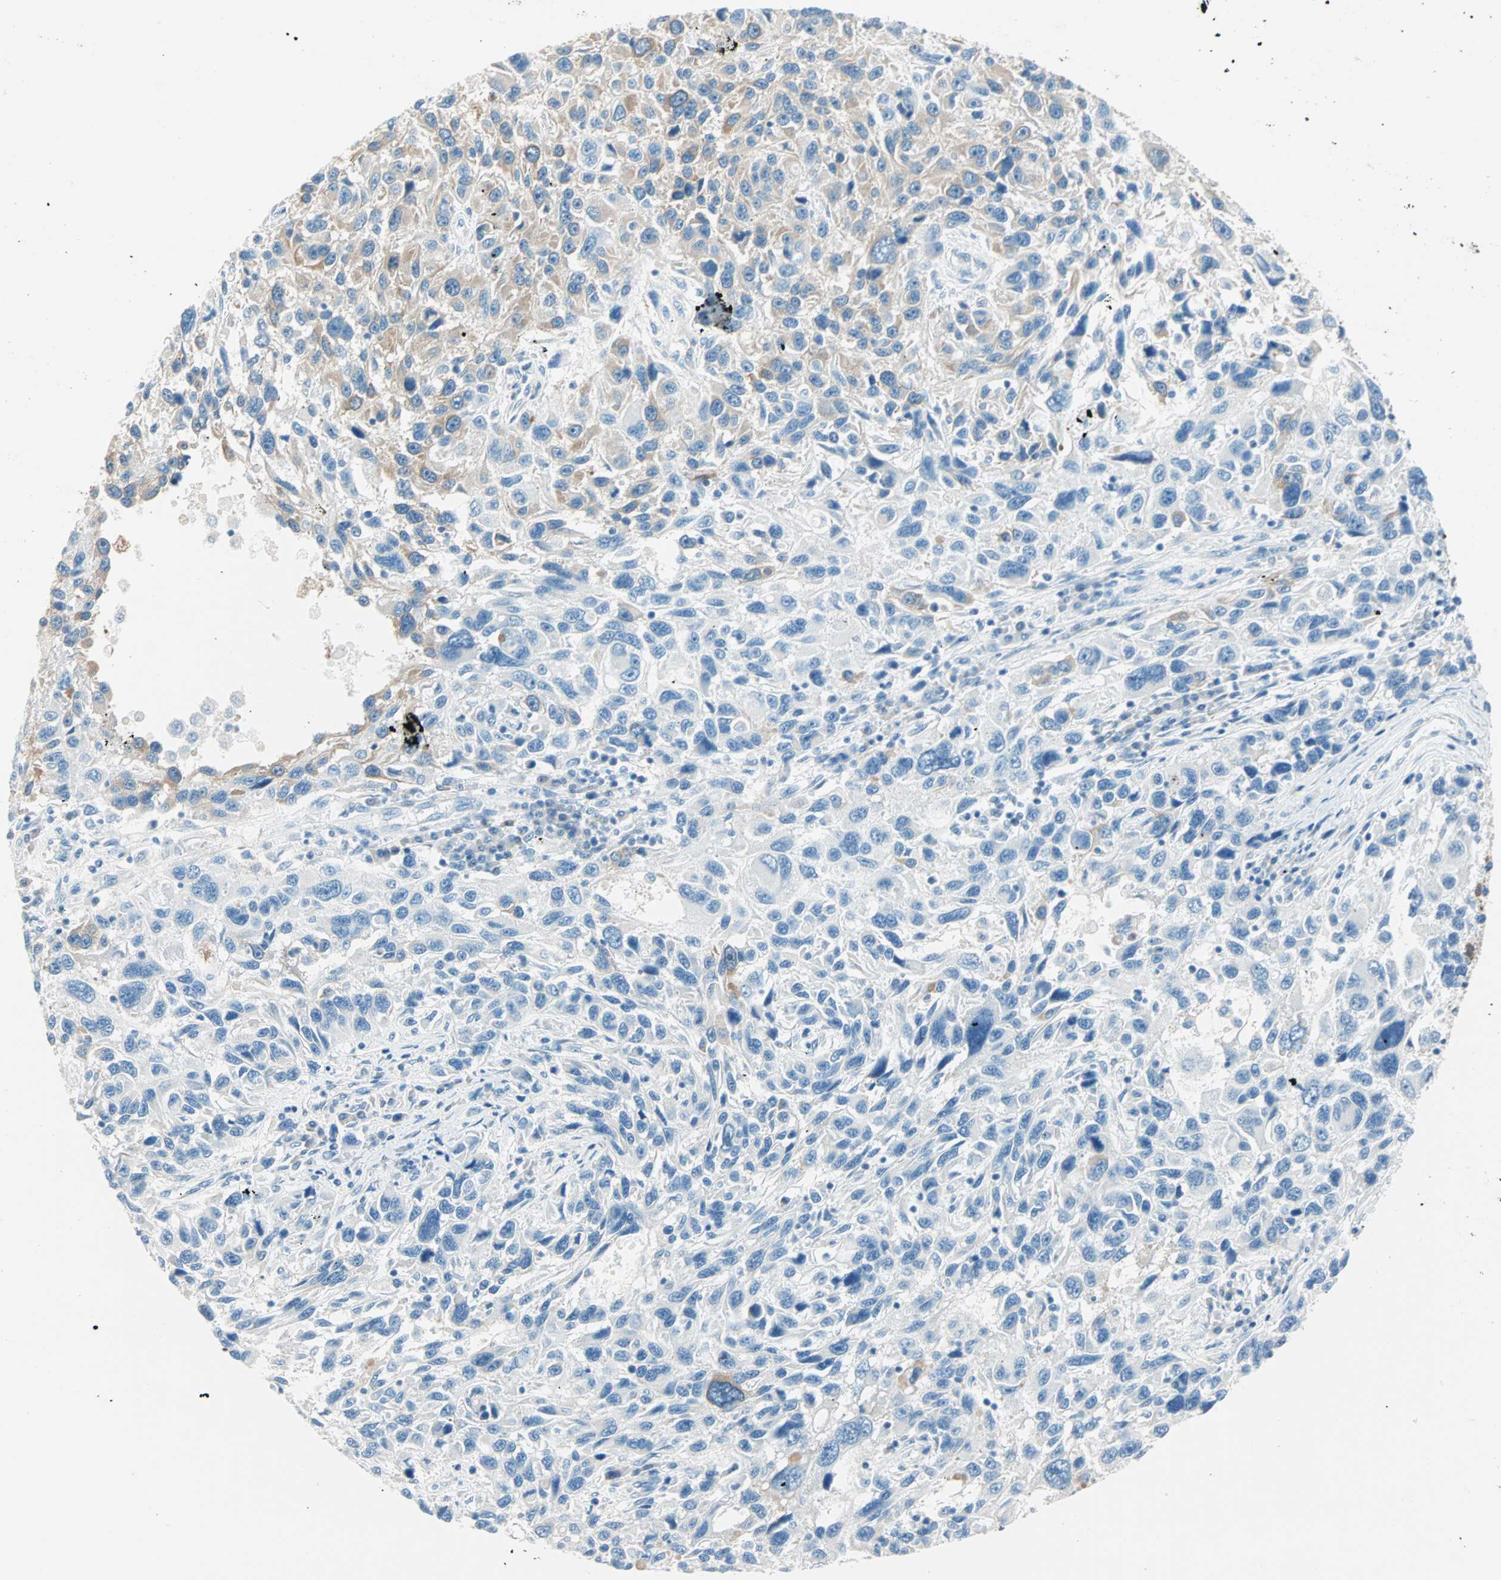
{"staining": {"intensity": "weak", "quantity": "<25%", "location": "cytoplasmic/membranous"}, "tissue": "melanoma", "cell_type": "Tumor cells", "image_type": "cancer", "snomed": [{"axis": "morphology", "description": "Malignant melanoma, NOS"}, {"axis": "topography", "description": "Skin"}], "caption": "Immunohistochemistry (IHC) of melanoma reveals no staining in tumor cells. (DAB immunohistochemistry (IHC), high magnification).", "gene": "ATF6", "patient": {"sex": "male", "age": 53}}